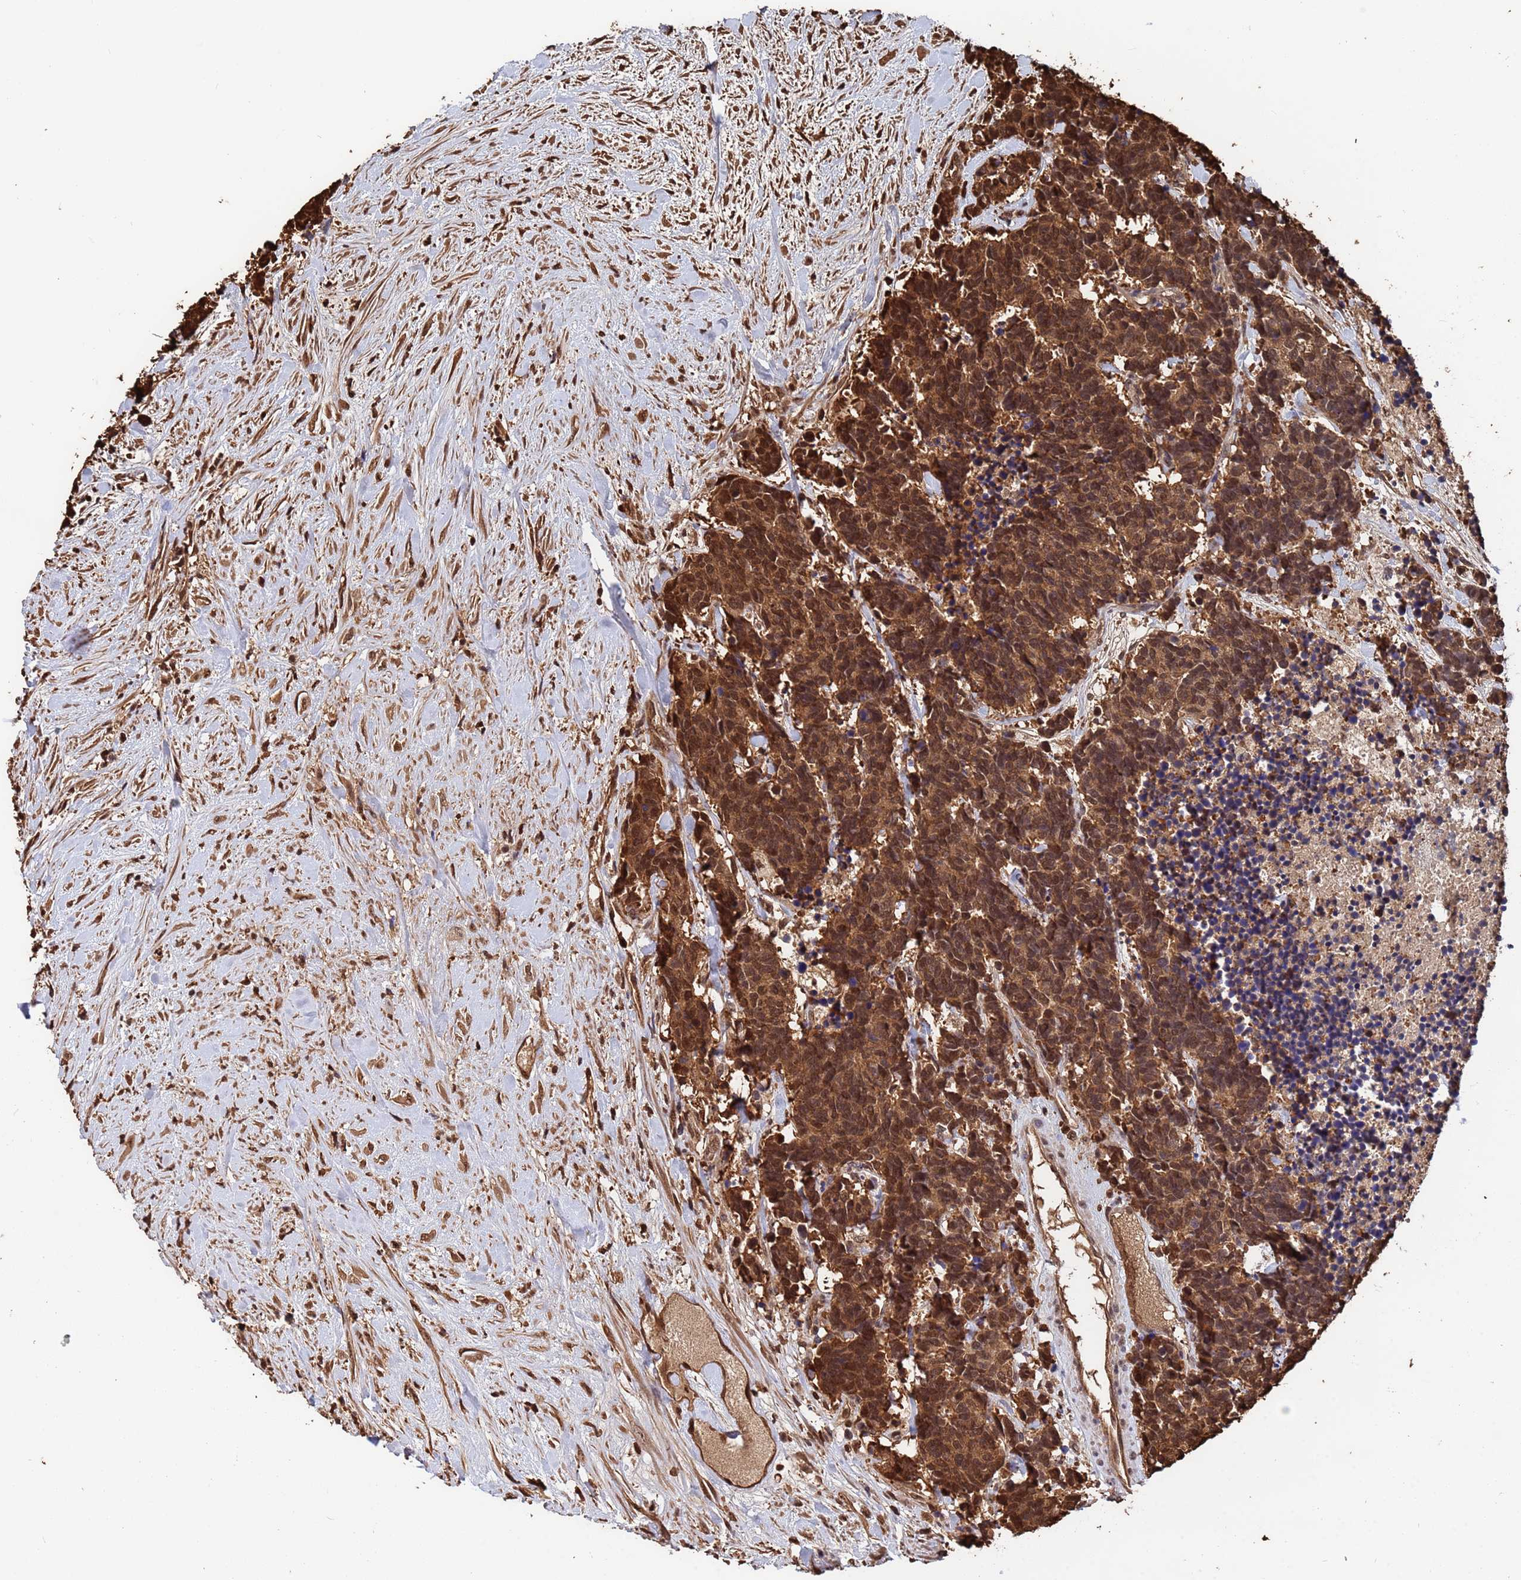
{"staining": {"intensity": "strong", "quantity": ">75%", "location": "cytoplasmic/membranous,nuclear"}, "tissue": "carcinoid", "cell_type": "Tumor cells", "image_type": "cancer", "snomed": [{"axis": "morphology", "description": "Carcinoma, NOS"}, {"axis": "morphology", "description": "Carcinoid, malignant, NOS"}, {"axis": "topography", "description": "Prostate"}], "caption": "Approximately >75% of tumor cells in carcinoma show strong cytoplasmic/membranous and nuclear protein staining as visualized by brown immunohistochemical staining.", "gene": "SUMO4", "patient": {"sex": "male", "age": 57}}